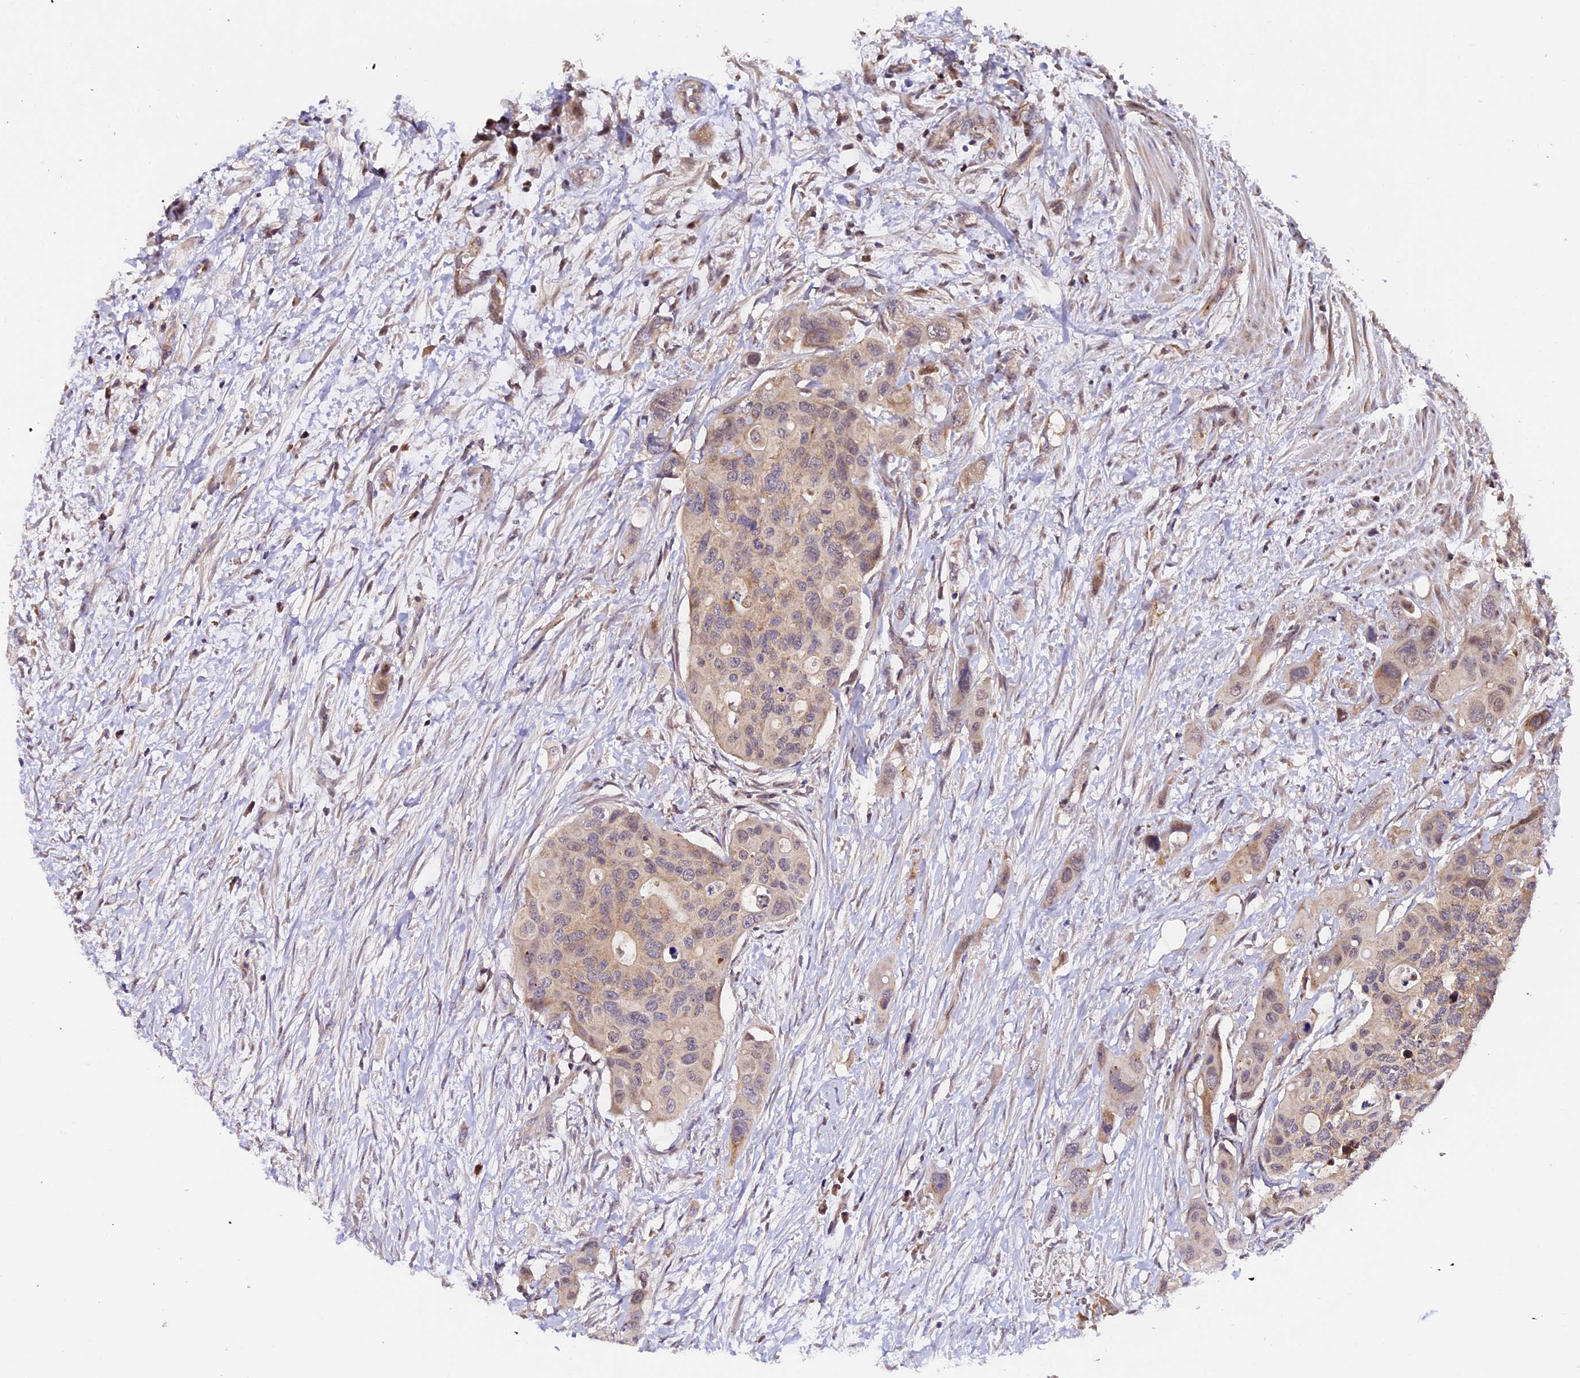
{"staining": {"intensity": "weak", "quantity": "<25%", "location": "cytoplasmic/membranous"}, "tissue": "colorectal cancer", "cell_type": "Tumor cells", "image_type": "cancer", "snomed": [{"axis": "morphology", "description": "Adenocarcinoma, NOS"}, {"axis": "topography", "description": "Colon"}], "caption": "Protein analysis of colorectal cancer shows no significant expression in tumor cells.", "gene": "TRMT1", "patient": {"sex": "male", "age": 77}}